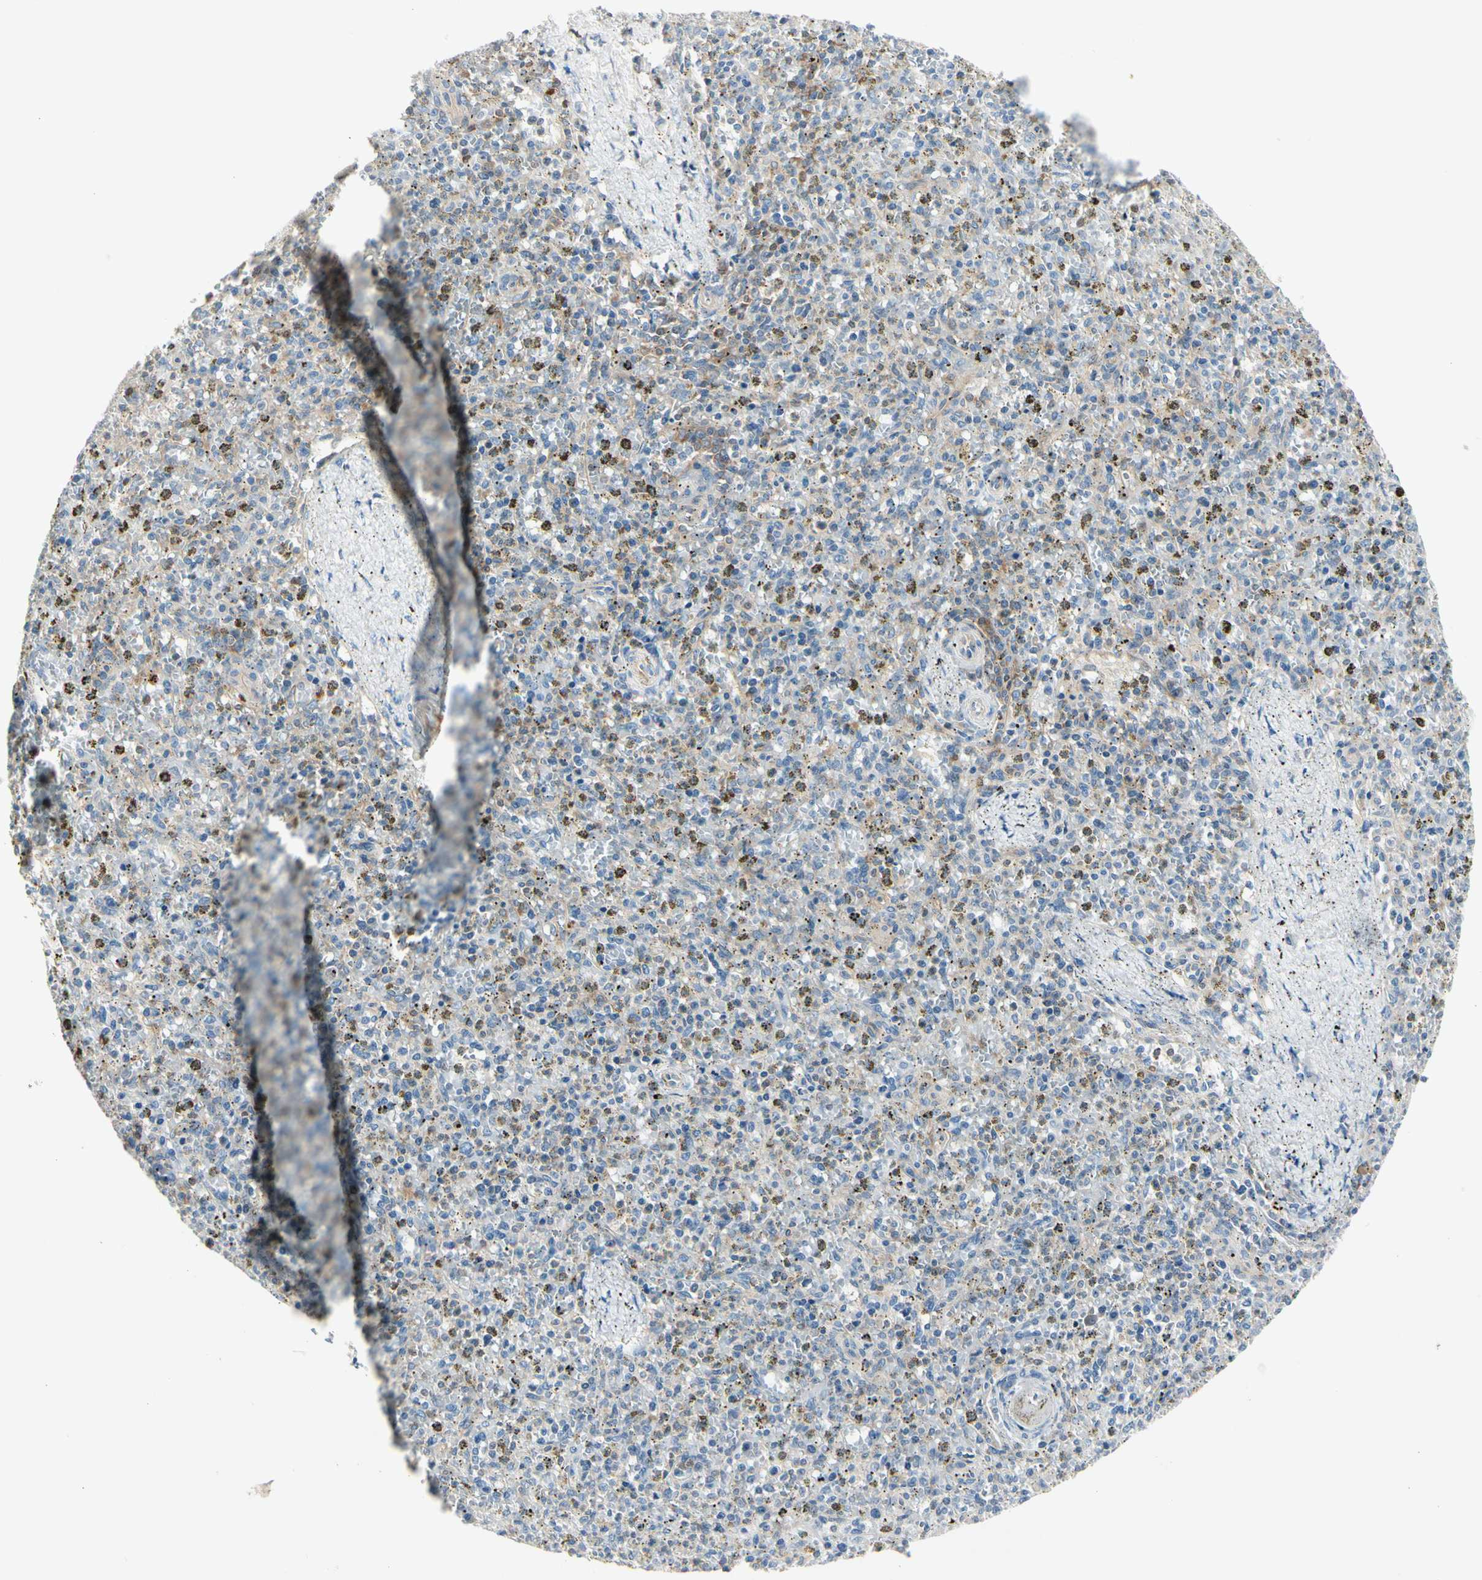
{"staining": {"intensity": "weak", "quantity": "<25%", "location": "cytoplasmic/membranous"}, "tissue": "spleen", "cell_type": "Cells in red pulp", "image_type": "normal", "snomed": [{"axis": "morphology", "description": "Normal tissue, NOS"}, {"axis": "topography", "description": "Spleen"}], "caption": "The image reveals no significant positivity in cells in red pulp of spleen.", "gene": "NFKB2", "patient": {"sex": "male", "age": 72}}